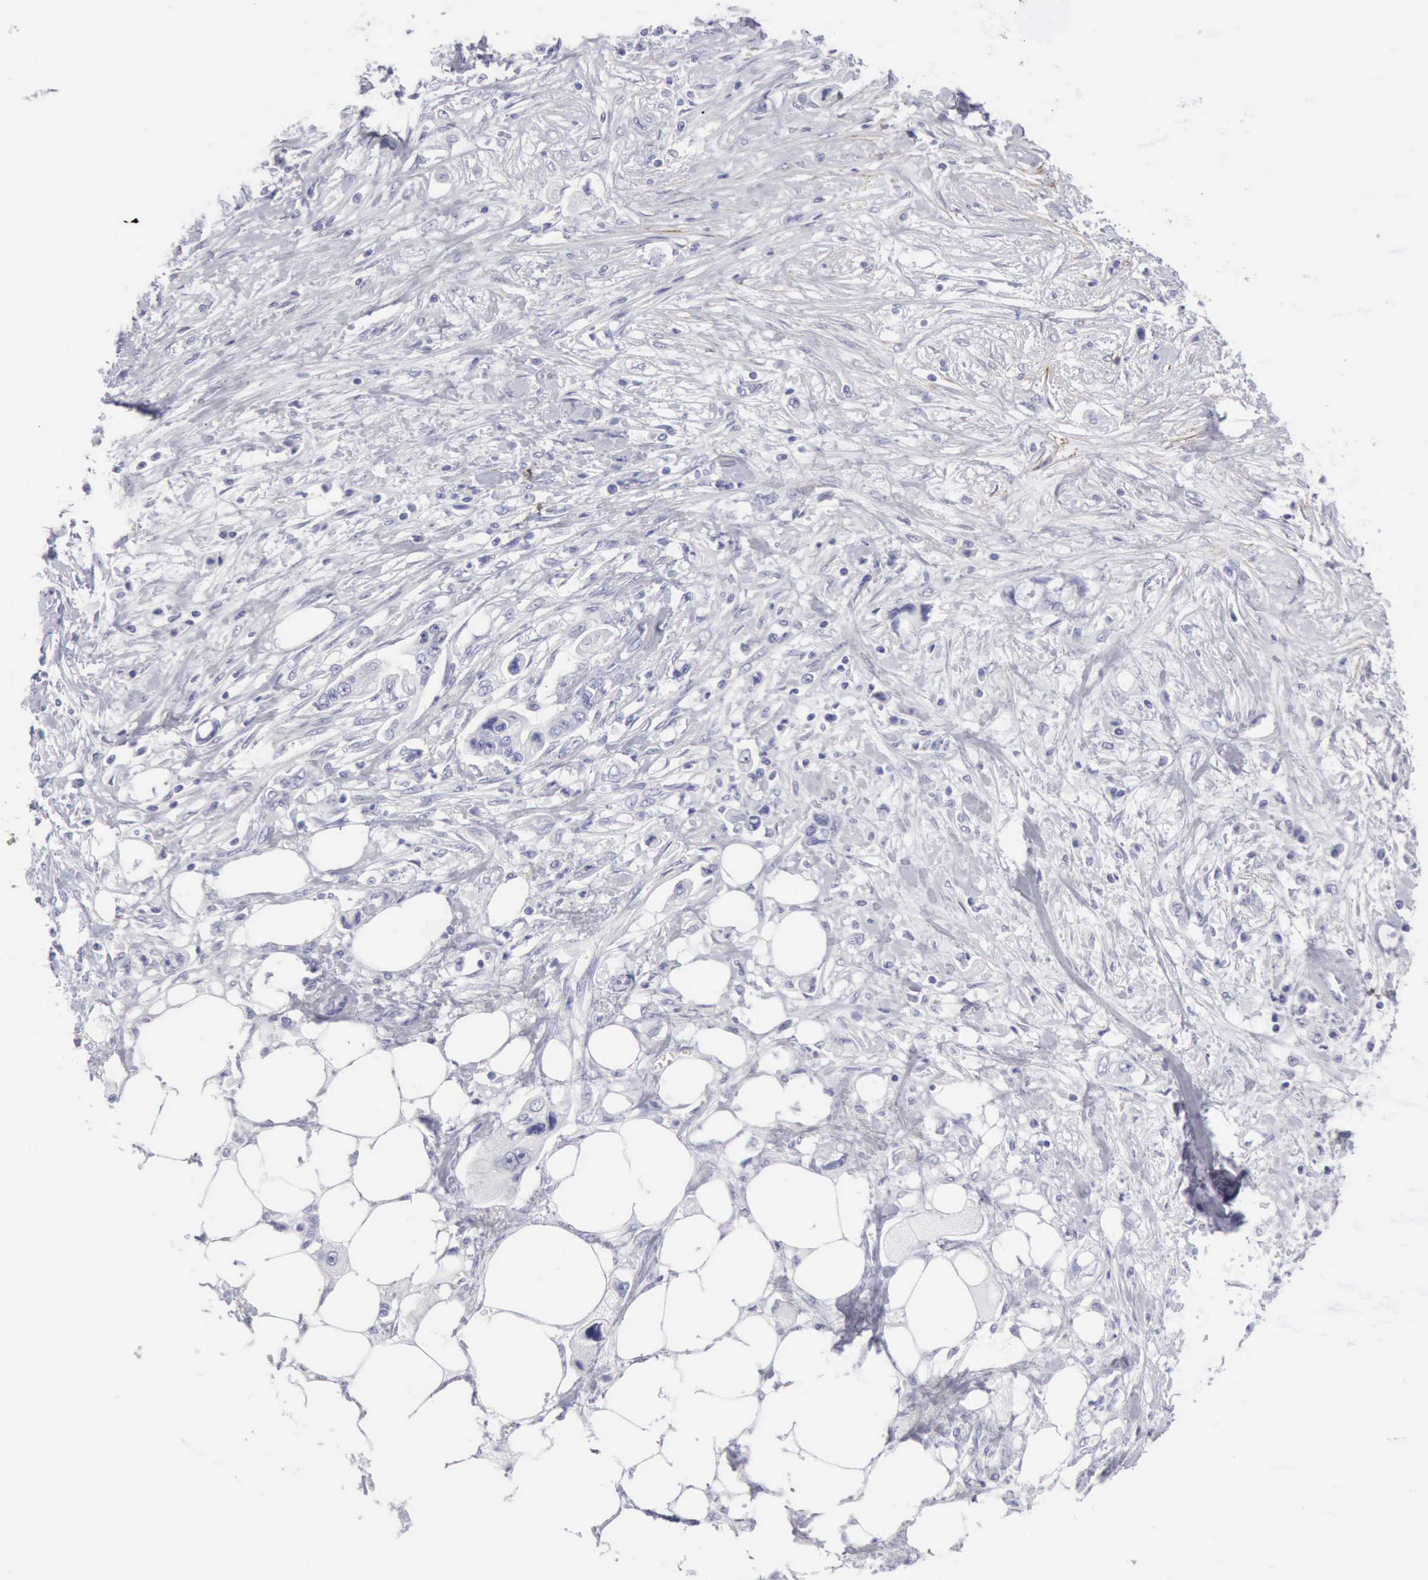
{"staining": {"intensity": "negative", "quantity": "none", "location": "none"}, "tissue": "pancreatic cancer", "cell_type": "Tumor cells", "image_type": "cancer", "snomed": [{"axis": "morphology", "description": "Adenocarcinoma, NOS"}, {"axis": "topography", "description": "Pancreas"}, {"axis": "topography", "description": "Stomach, upper"}], "caption": "Adenocarcinoma (pancreatic) stained for a protein using immunohistochemistry displays no staining tumor cells.", "gene": "NCAM1", "patient": {"sex": "male", "age": 77}}